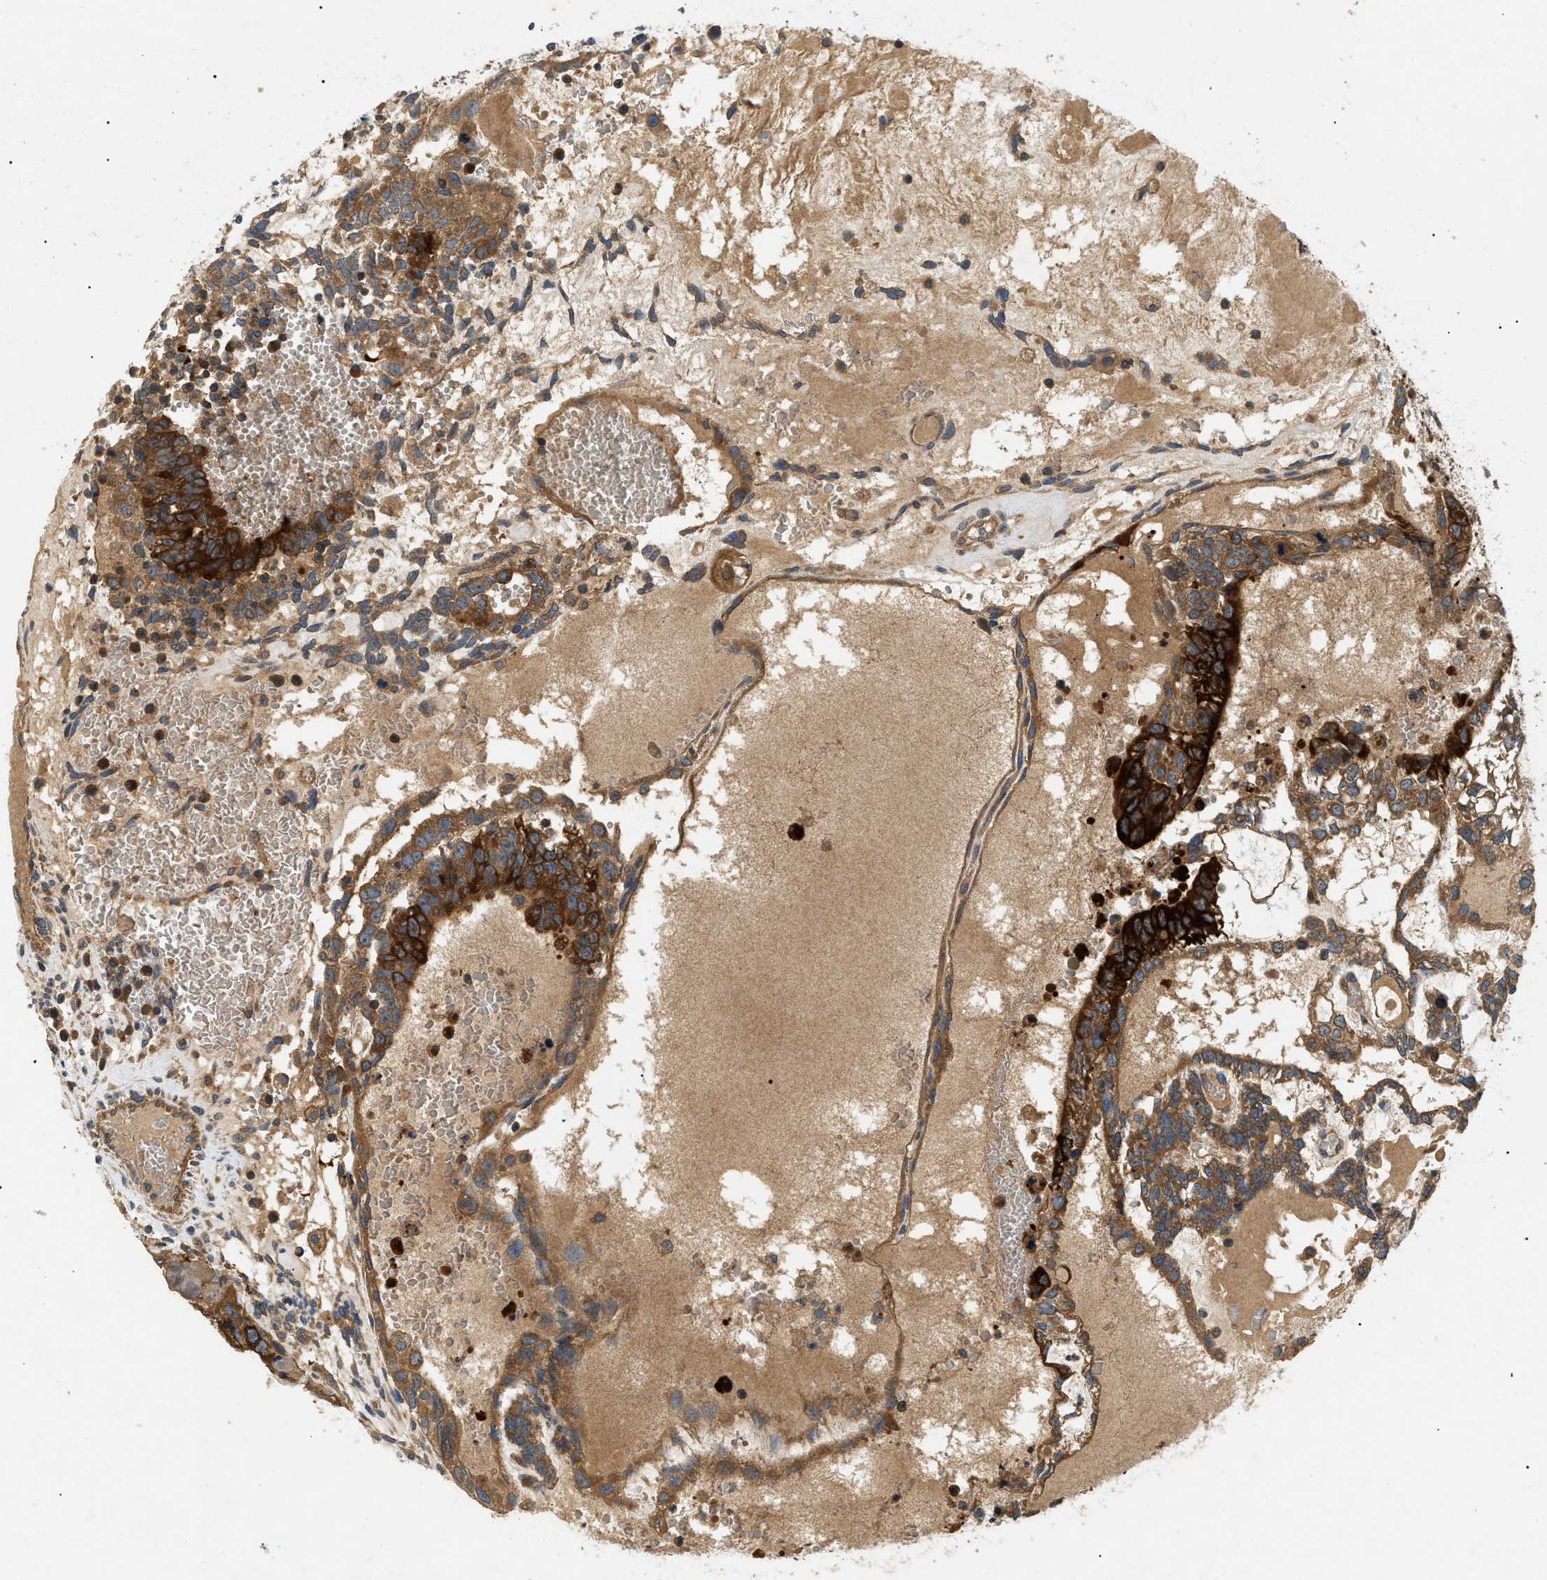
{"staining": {"intensity": "strong", "quantity": ">75%", "location": "cytoplasmic/membranous"}, "tissue": "testis cancer", "cell_type": "Tumor cells", "image_type": "cancer", "snomed": [{"axis": "morphology", "description": "Seminoma, NOS"}, {"axis": "morphology", "description": "Carcinoma, Embryonal, NOS"}, {"axis": "topography", "description": "Testis"}], "caption": "Immunohistochemistry histopathology image of neoplastic tissue: testis embryonal carcinoma stained using IHC demonstrates high levels of strong protein expression localized specifically in the cytoplasmic/membranous of tumor cells, appearing as a cytoplasmic/membranous brown color.", "gene": "PPM1B", "patient": {"sex": "male", "age": 52}}